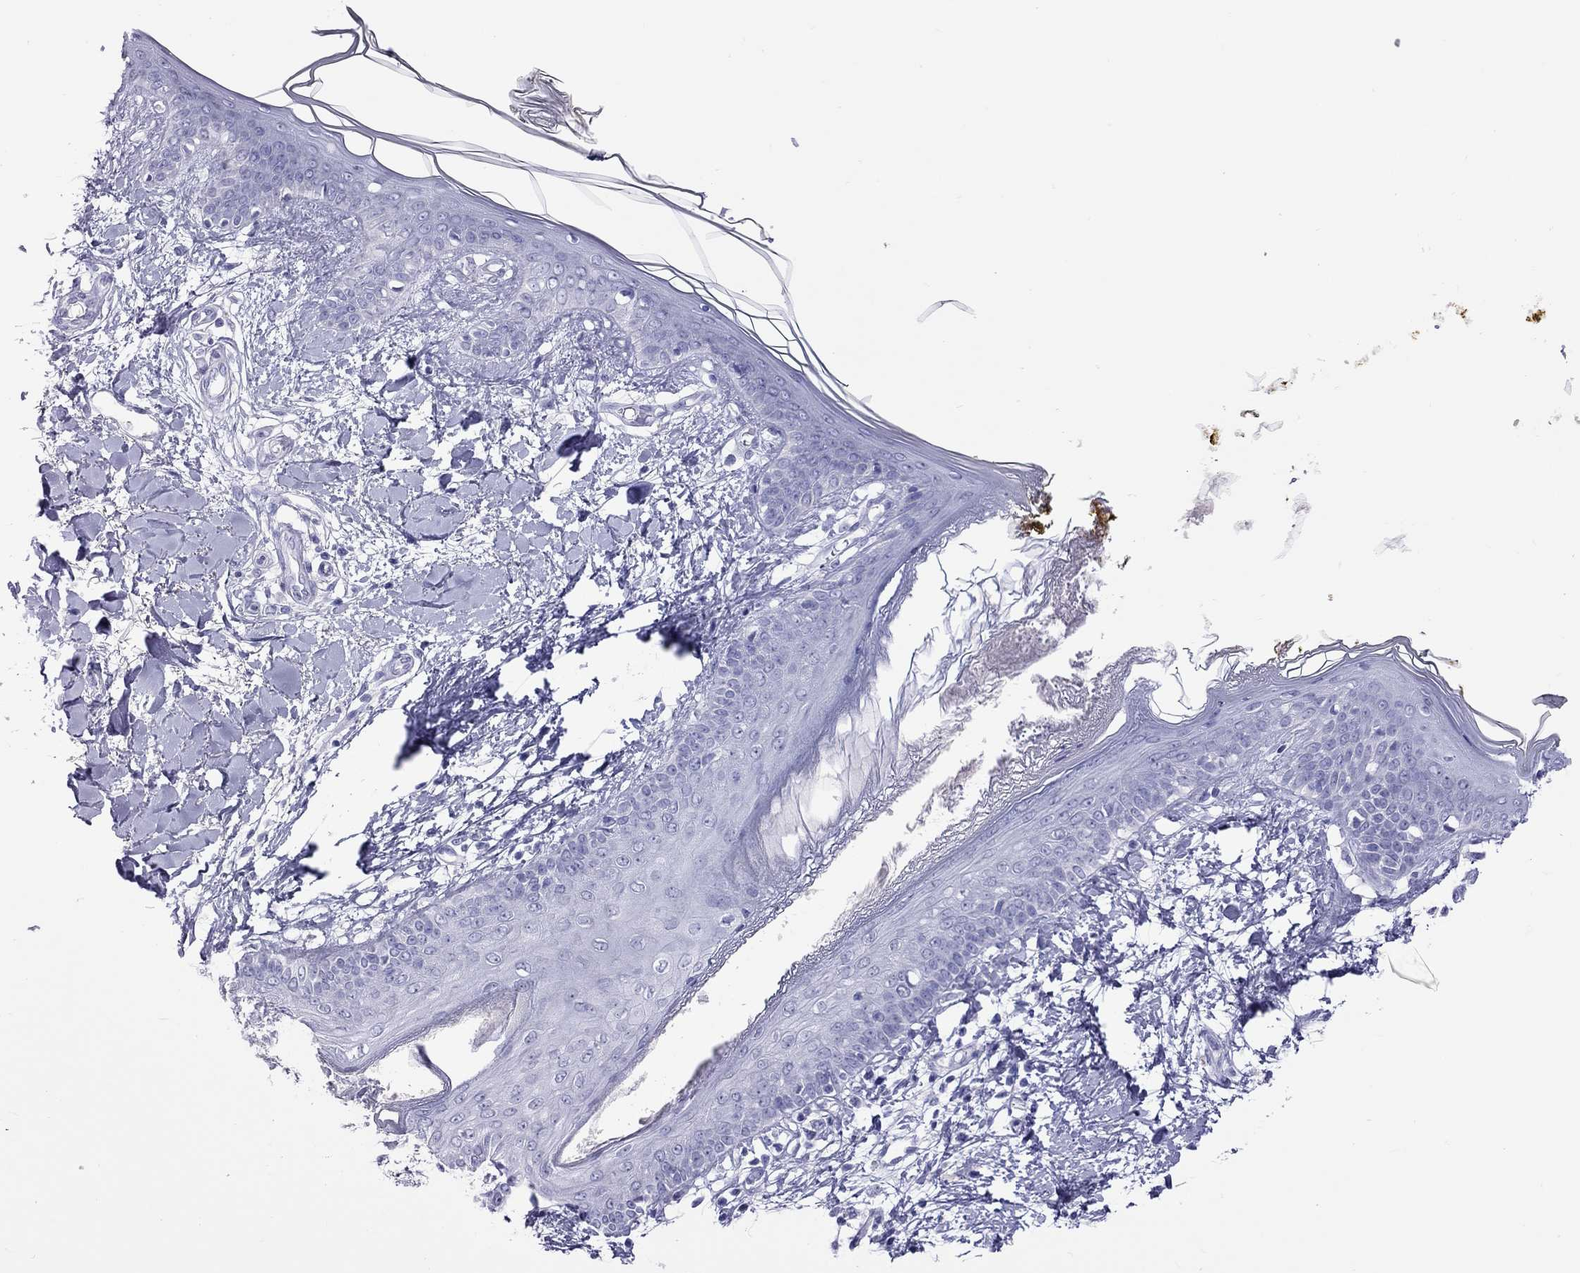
{"staining": {"intensity": "negative", "quantity": "none", "location": "none"}, "tissue": "skin", "cell_type": "Fibroblasts", "image_type": "normal", "snomed": [{"axis": "morphology", "description": "Normal tissue, NOS"}, {"axis": "topography", "description": "Skin"}], "caption": "IHC micrograph of unremarkable skin stained for a protein (brown), which shows no positivity in fibroblasts.", "gene": "STAG3", "patient": {"sex": "female", "age": 34}}